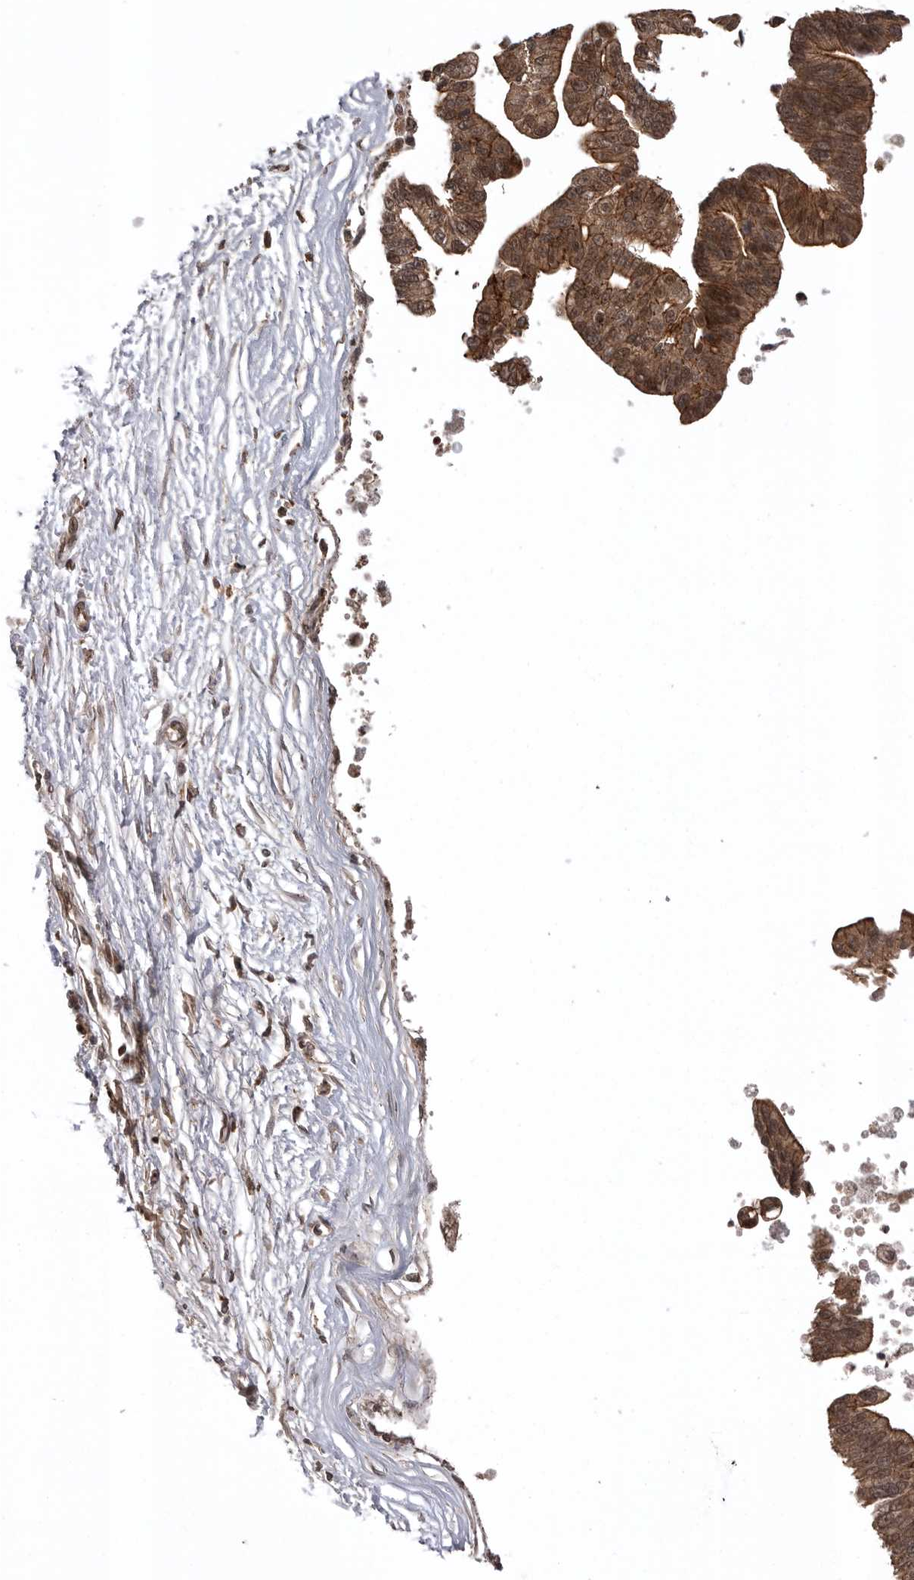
{"staining": {"intensity": "moderate", "quantity": ">75%", "location": "cytoplasmic/membranous,nuclear"}, "tissue": "pancreatic cancer", "cell_type": "Tumor cells", "image_type": "cancer", "snomed": [{"axis": "morphology", "description": "Adenocarcinoma, NOS"}, {"axis": "topography", "description": "Pancreas"}], "caption": "Protein expression analysis of pancreatic cancer reveals moderate cytoplasmic/membranous and nuclear staining in approximately >75% of tumor cells.", "gene": "AOAH", "patient": {"sex": "male", "age": 72}}